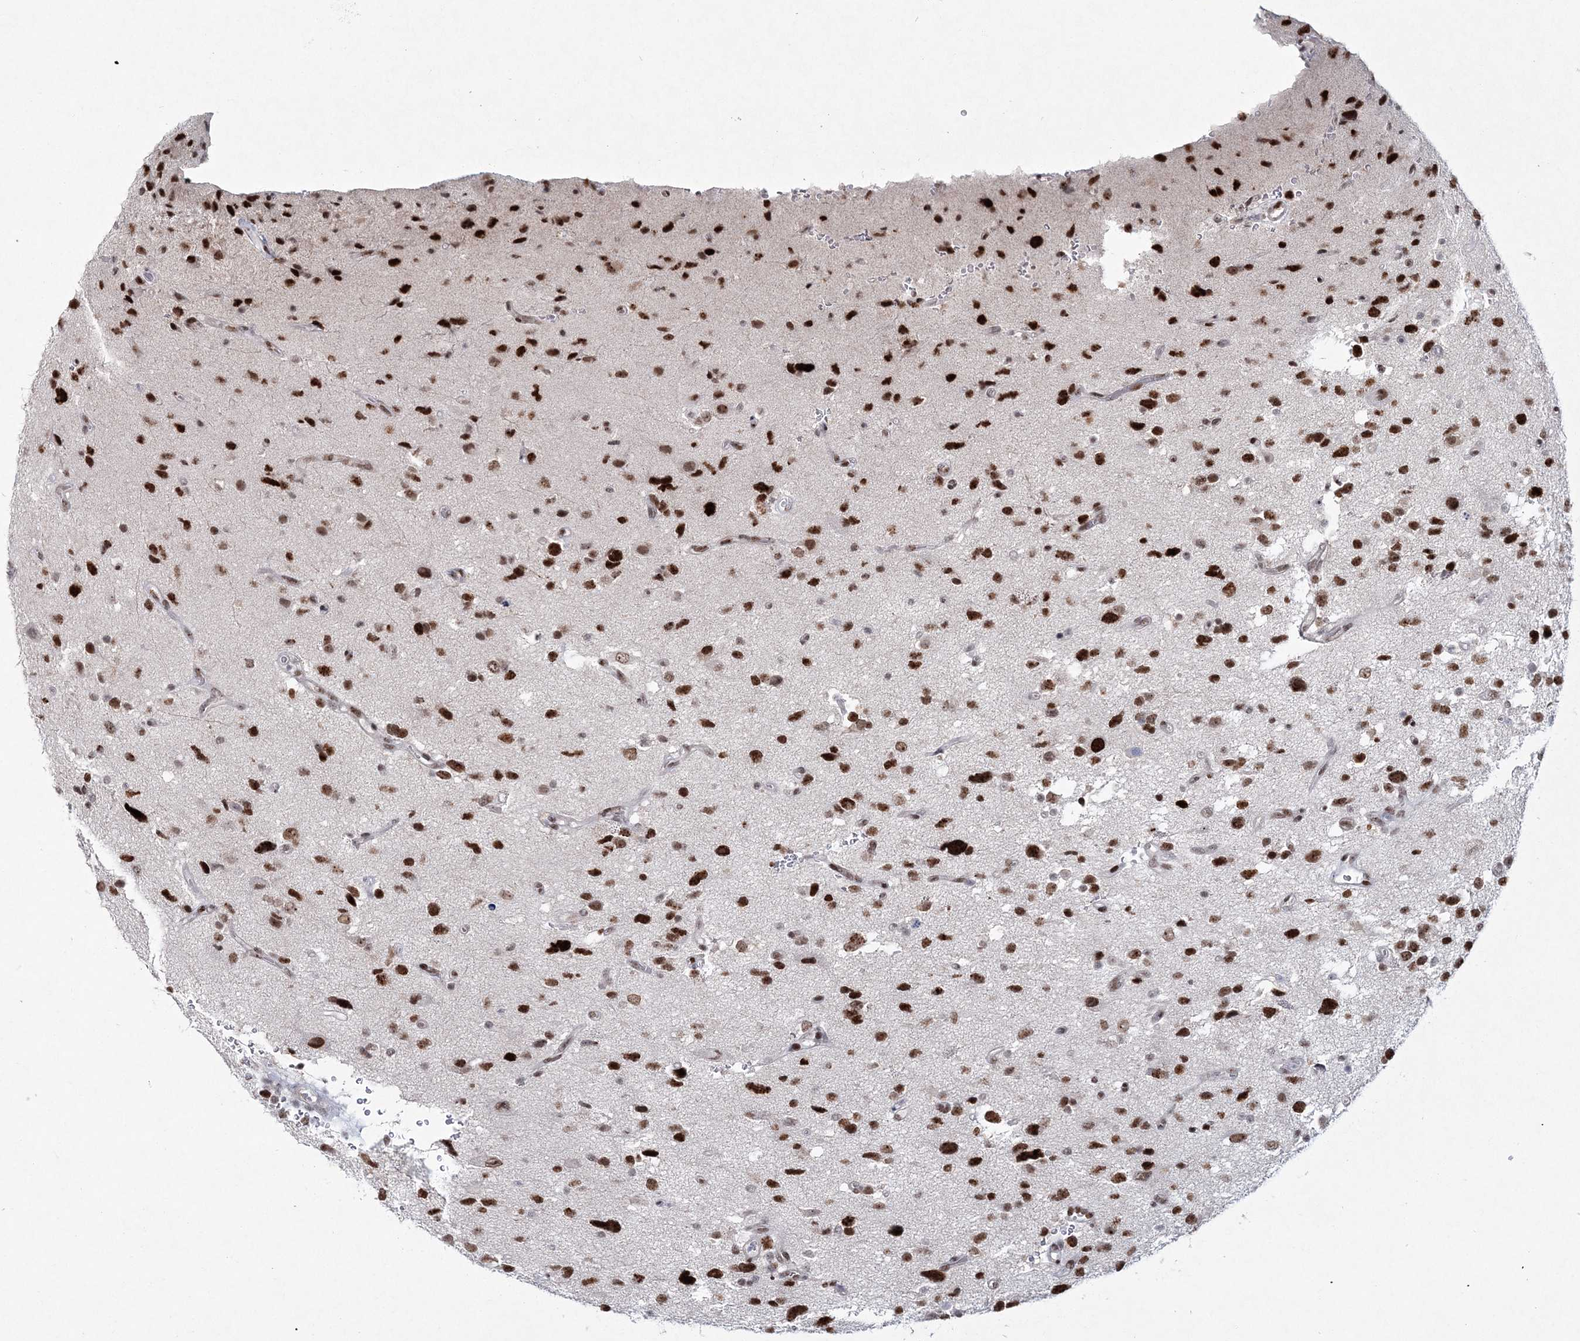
{"staining": {"intensity": "strong", "quantity": ">75%", "location": "nuclear"}, "tissue": "glioma", "cell_type": "Tumor cells", "image_type": "cancer", "snomed": [{"axis": "morphology", "description": "Glioma, malignant, High grade"}, {"axis": "topography", "description": "Brain"}], "caption": "Glioma stained for a protein (brown) reveals strong nuclear positive positivity in about >75% of tumor cells.", "gene": "LRRFIP2", "patient": {"sex": "male", "age": 33}}